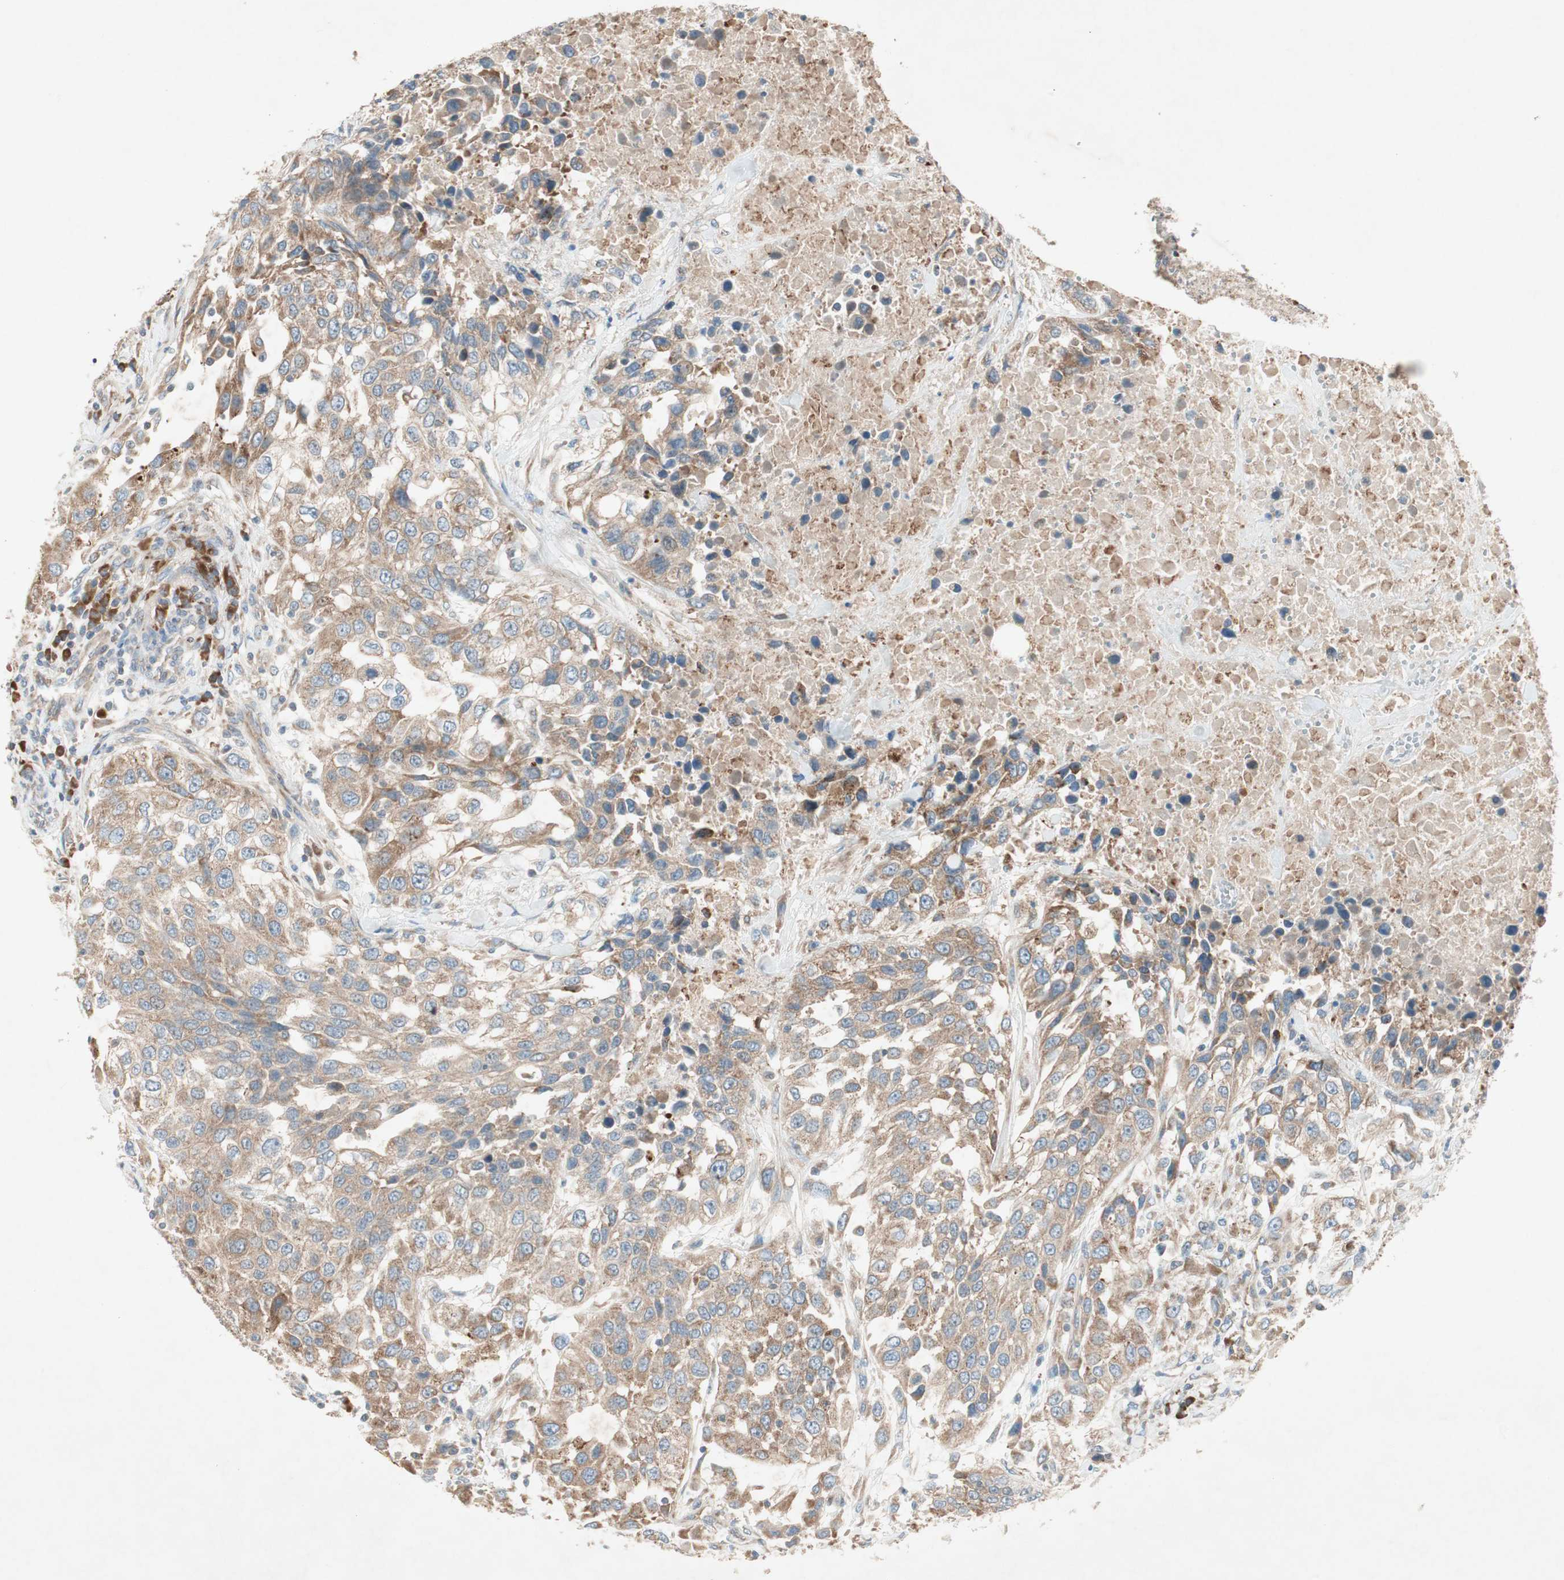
{"staining": {"intensity": "moderate", "quantity": ">75%", "location": "cytoplasmic/membranous"}, "tissue": "urothelial cancer", "cell_type": "Tumor cells", "image_type": "cancer", "snomed": [{"axis": "morphology", "description": "Urothelial carcinoma, High grade"}, {"axis": "topography", "description": "Urinary bladder"}], "caption": "High-power microscopy captured an IHC histopathology image of urothelial carcinoma (high-grade), revealing moderate cytoplasmic/membranous expression in about >75% of tumor cells.", "gene": "RPL23", "patient": {"sex": "female", "age": 80}}